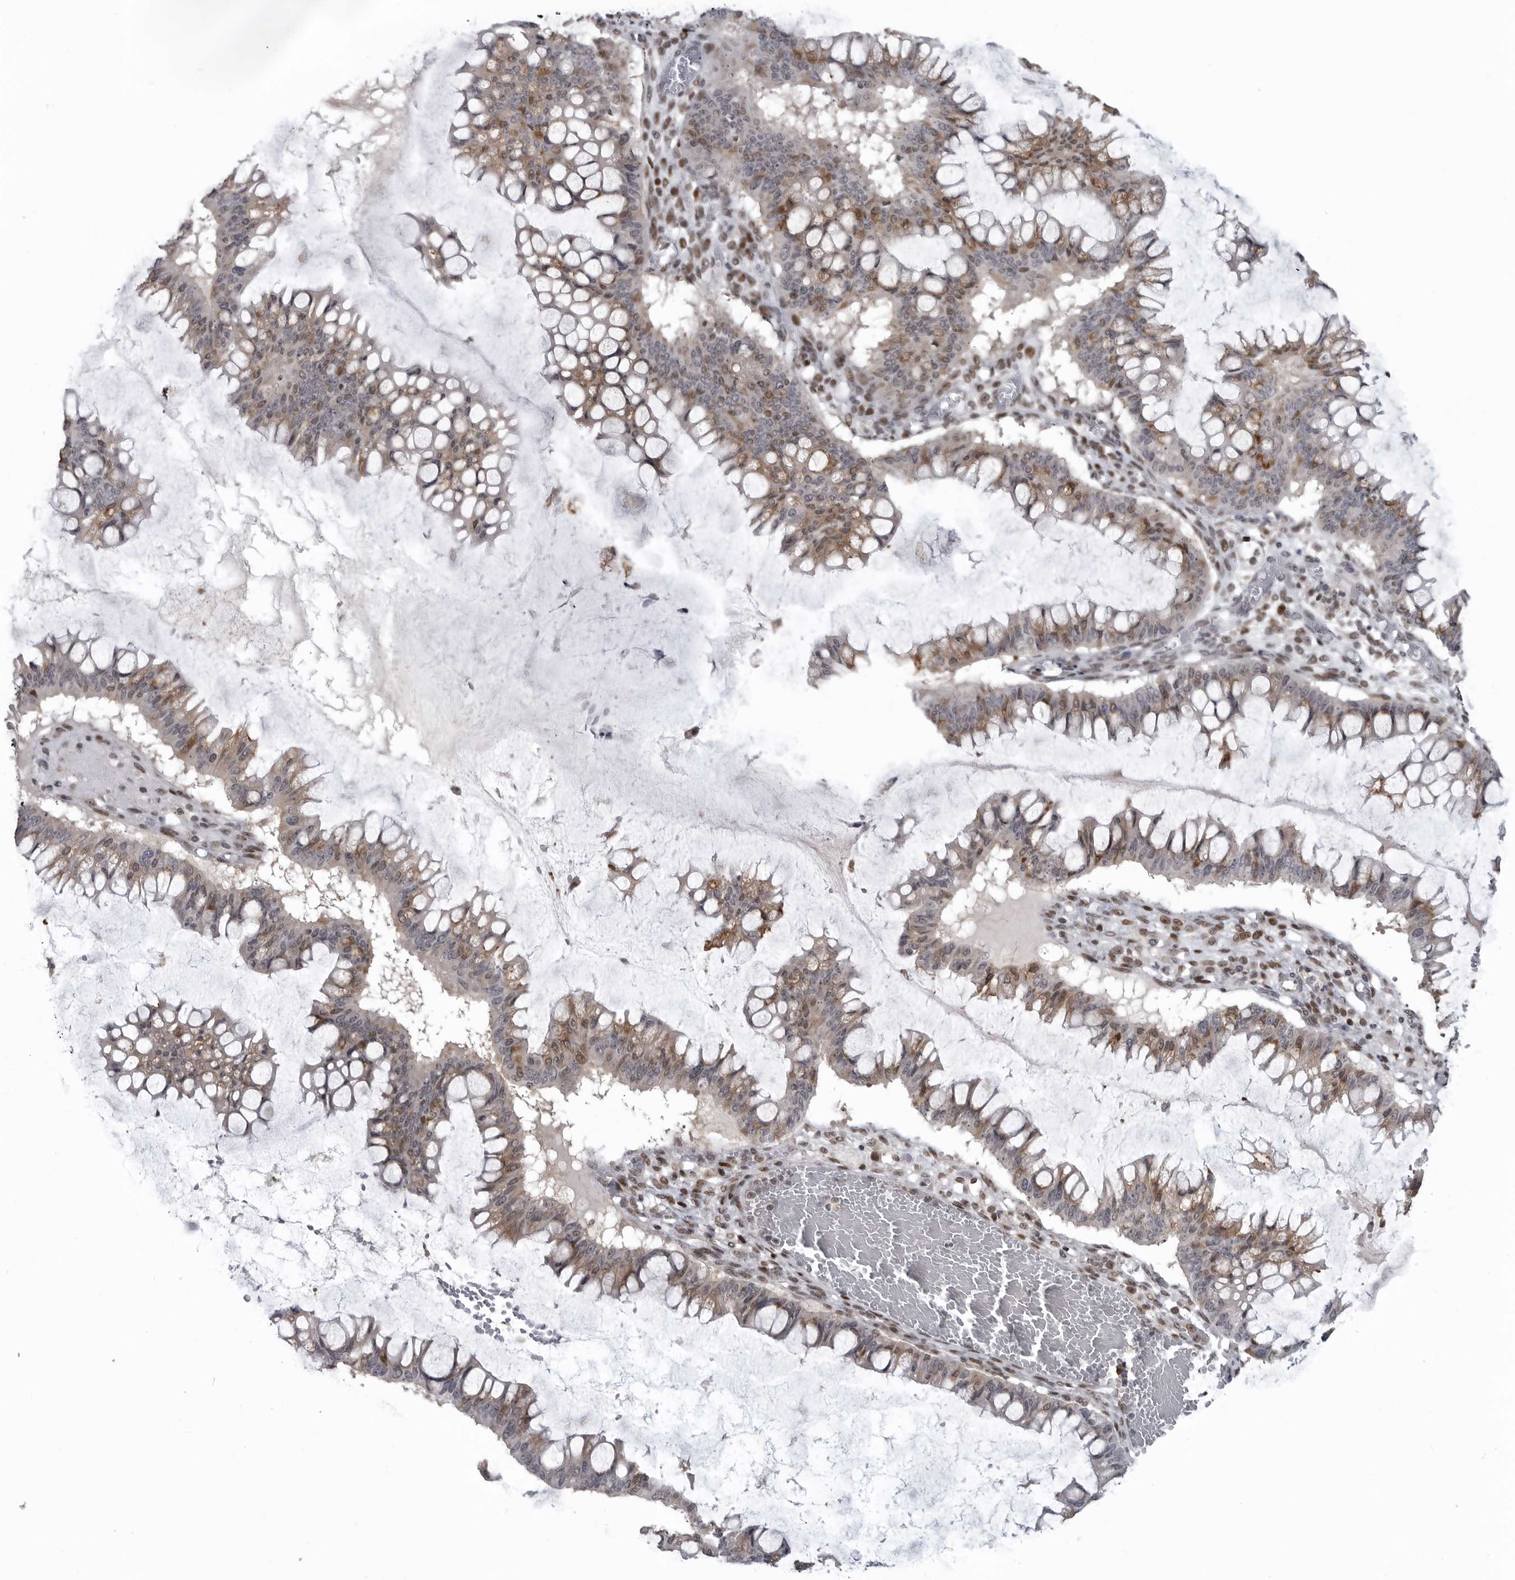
{"staining": {"intensity": "moderate", "quantity": "25%-75%", "location": "nuclear"}, "tissue": "ovarian cancer", "cell_type": "Tumor cells", "image_type": "cancer", "snomed": [{"axis": "morphology", "description": "Cystadenocarcinoma, mucinous, NOS"}, {"axis": "topography", "description": "Ovary"}], "caption": "IHC staining of ovarian cancer (mucinous cystadenocarcinoma), which demonstrates medium levels of moderate nuclear staining in approximately 25%-75% of tumor cells indicating moderate nuclear protein staining. The staining was performed using DAB (3,3'-diaminobenzidine) (brown) for protein detection and nuclei were counterstained in hematoxylin (blue).", "gene": "C8orf58", "patient": {"sex": "female", "age": 73}}